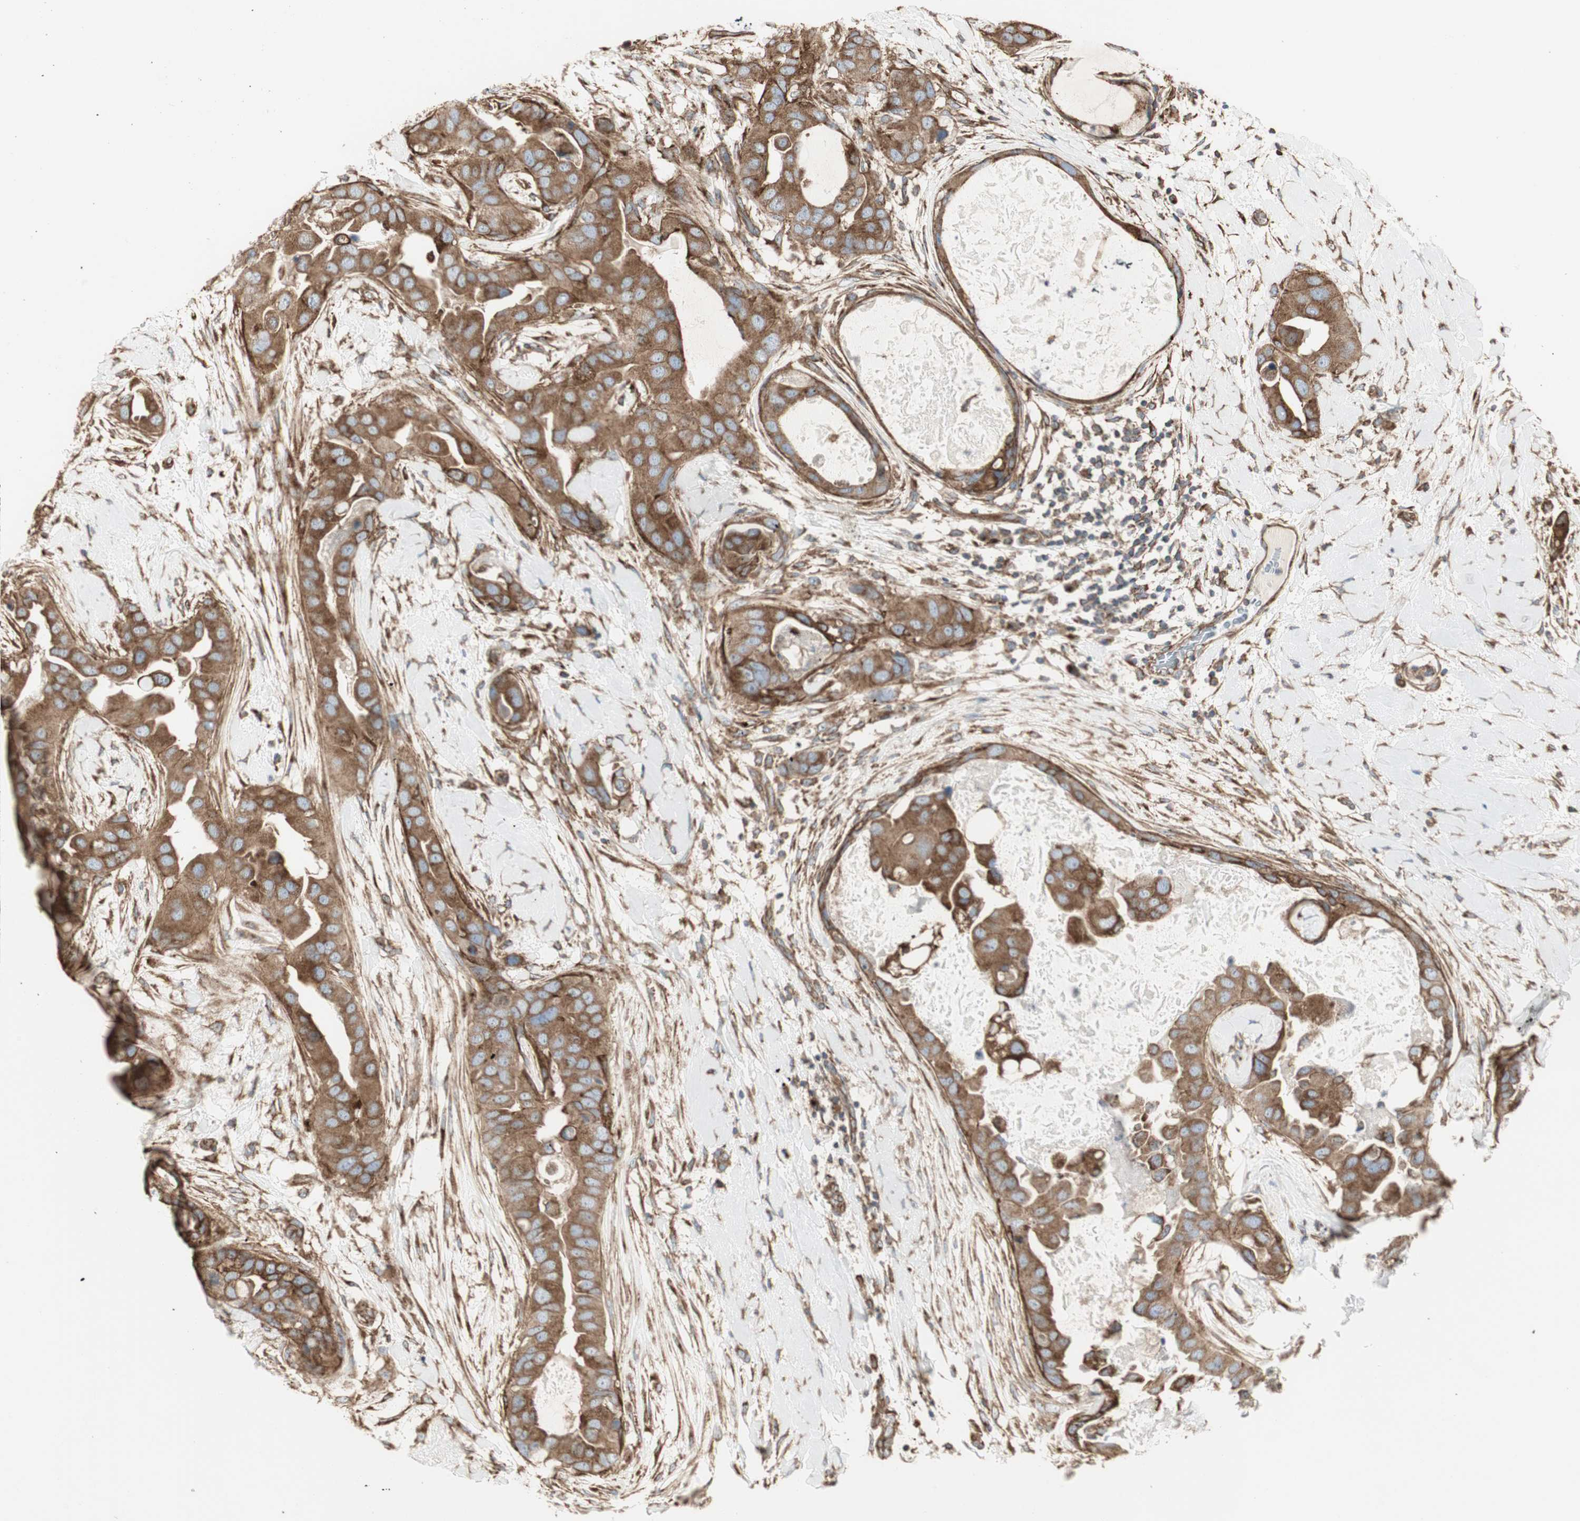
{"staining": {"intensity": "strong", "quantity": ">75%", "location": "cytoplasmic/membranous"}, "tissue": "breast cancer", "cell_type": "Tumor cells", "image_type": "cancer", "snomed": [{"axis": "morphology", "description": "Duct carcinoma"}, {"axis": "topography", "description": "Breast"}], "caption": "This histopathology image exhibits immunohistochemistry (IHC) staining of breast cancer, with high strong cytoplasmic/membranous positivity in about >75% of tumor cells.", "gene": "H6PD", "patient": {"sex": "female", "age": 40}}